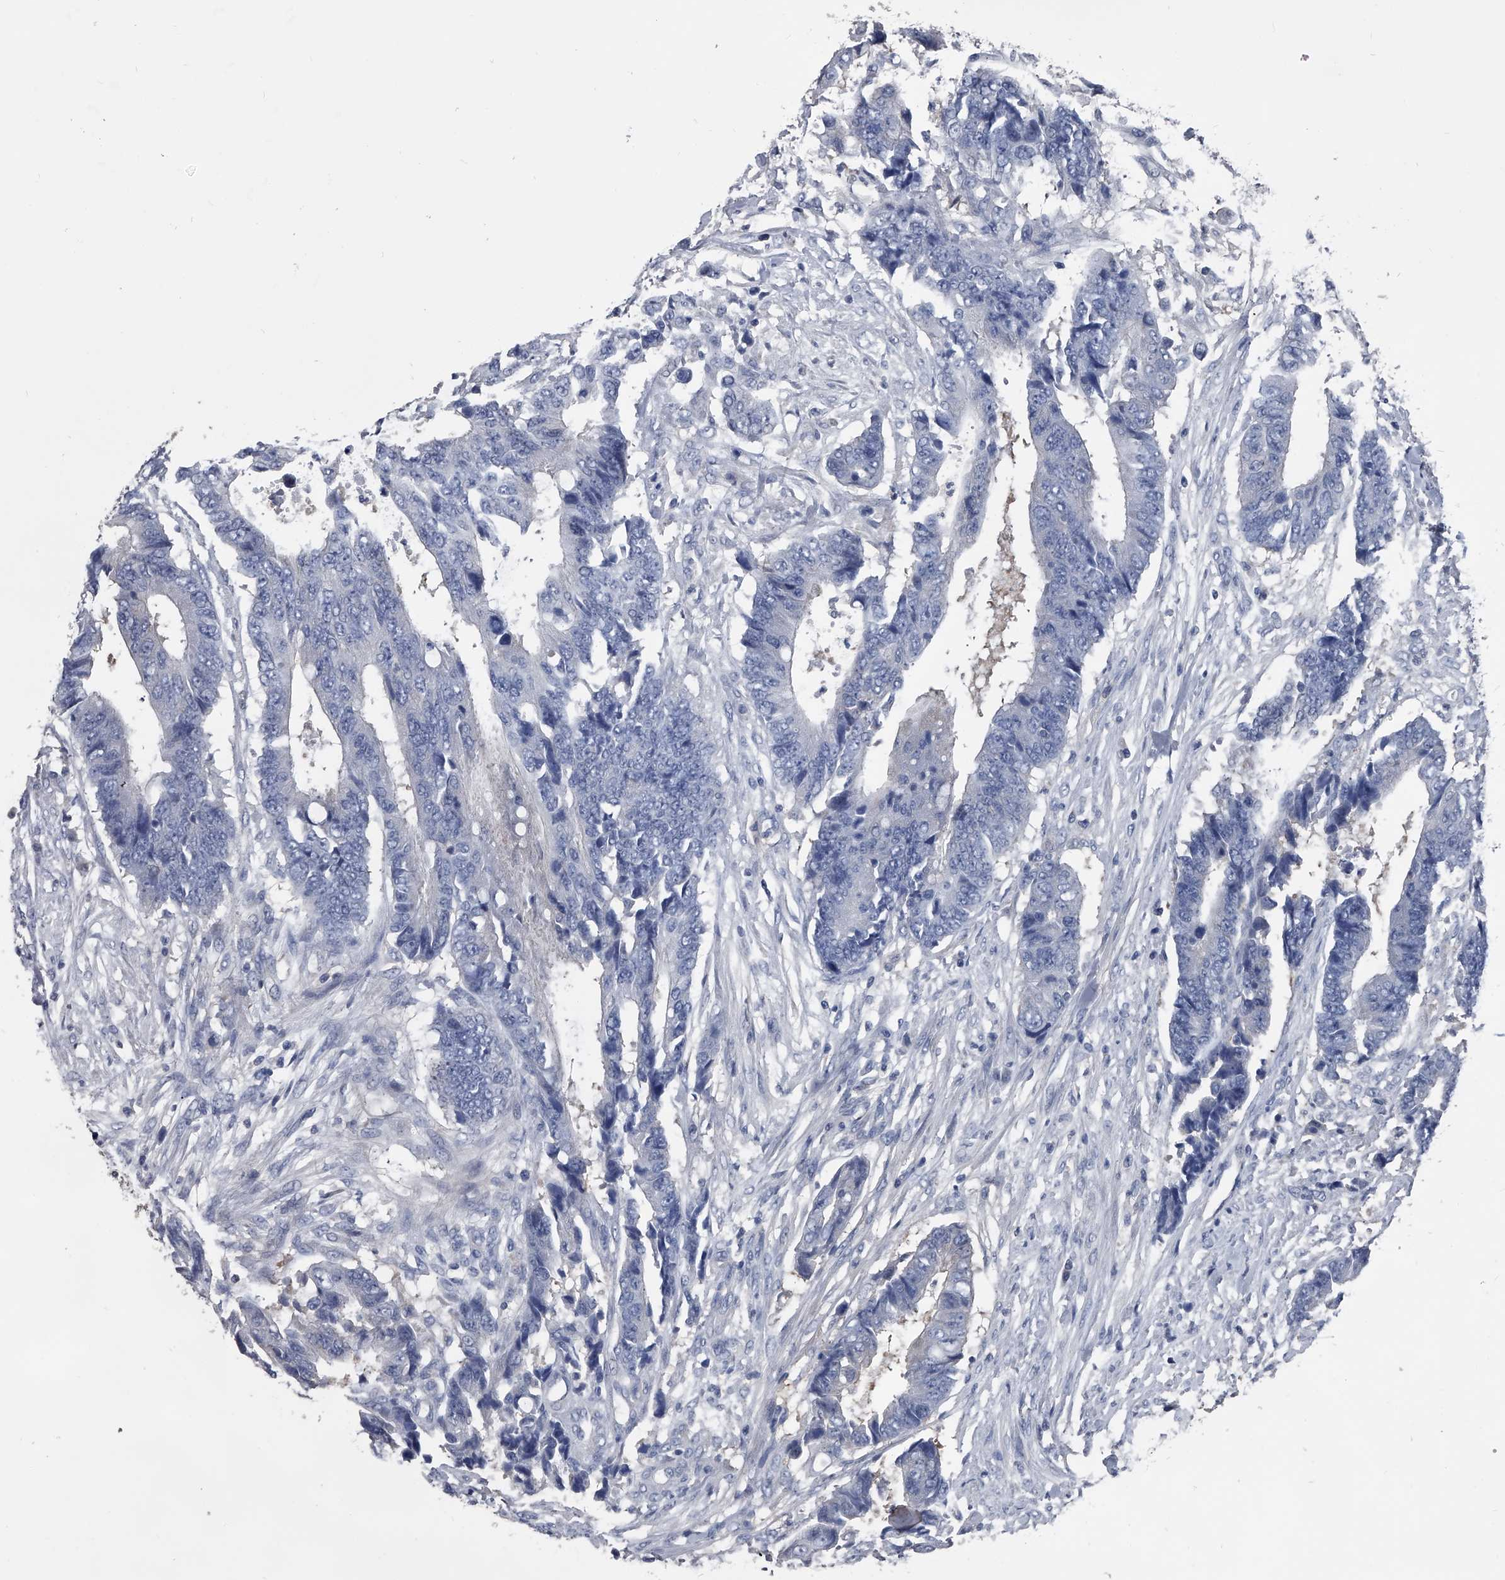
{"staining": {"intensity": "negative", "quantity": "none", "location": "none"}, "tissue": "colorectal cancer", "cell_type": "Tumor cells", "image_type": "cancer", "snomed": [{"axis": "morphology", "description": "Adenocarcinoma, NOS"}, {"axis": "topography", "description": "Rectum"}], "caption": "Image shows no significant protein expression in tumor cells of colorectal adenocarcinoma. (Immunohistochemistry, brightfield microscopy, high magnification).", "gene": "KIF13A", "patient": {"sex": "male", "age": 84}}